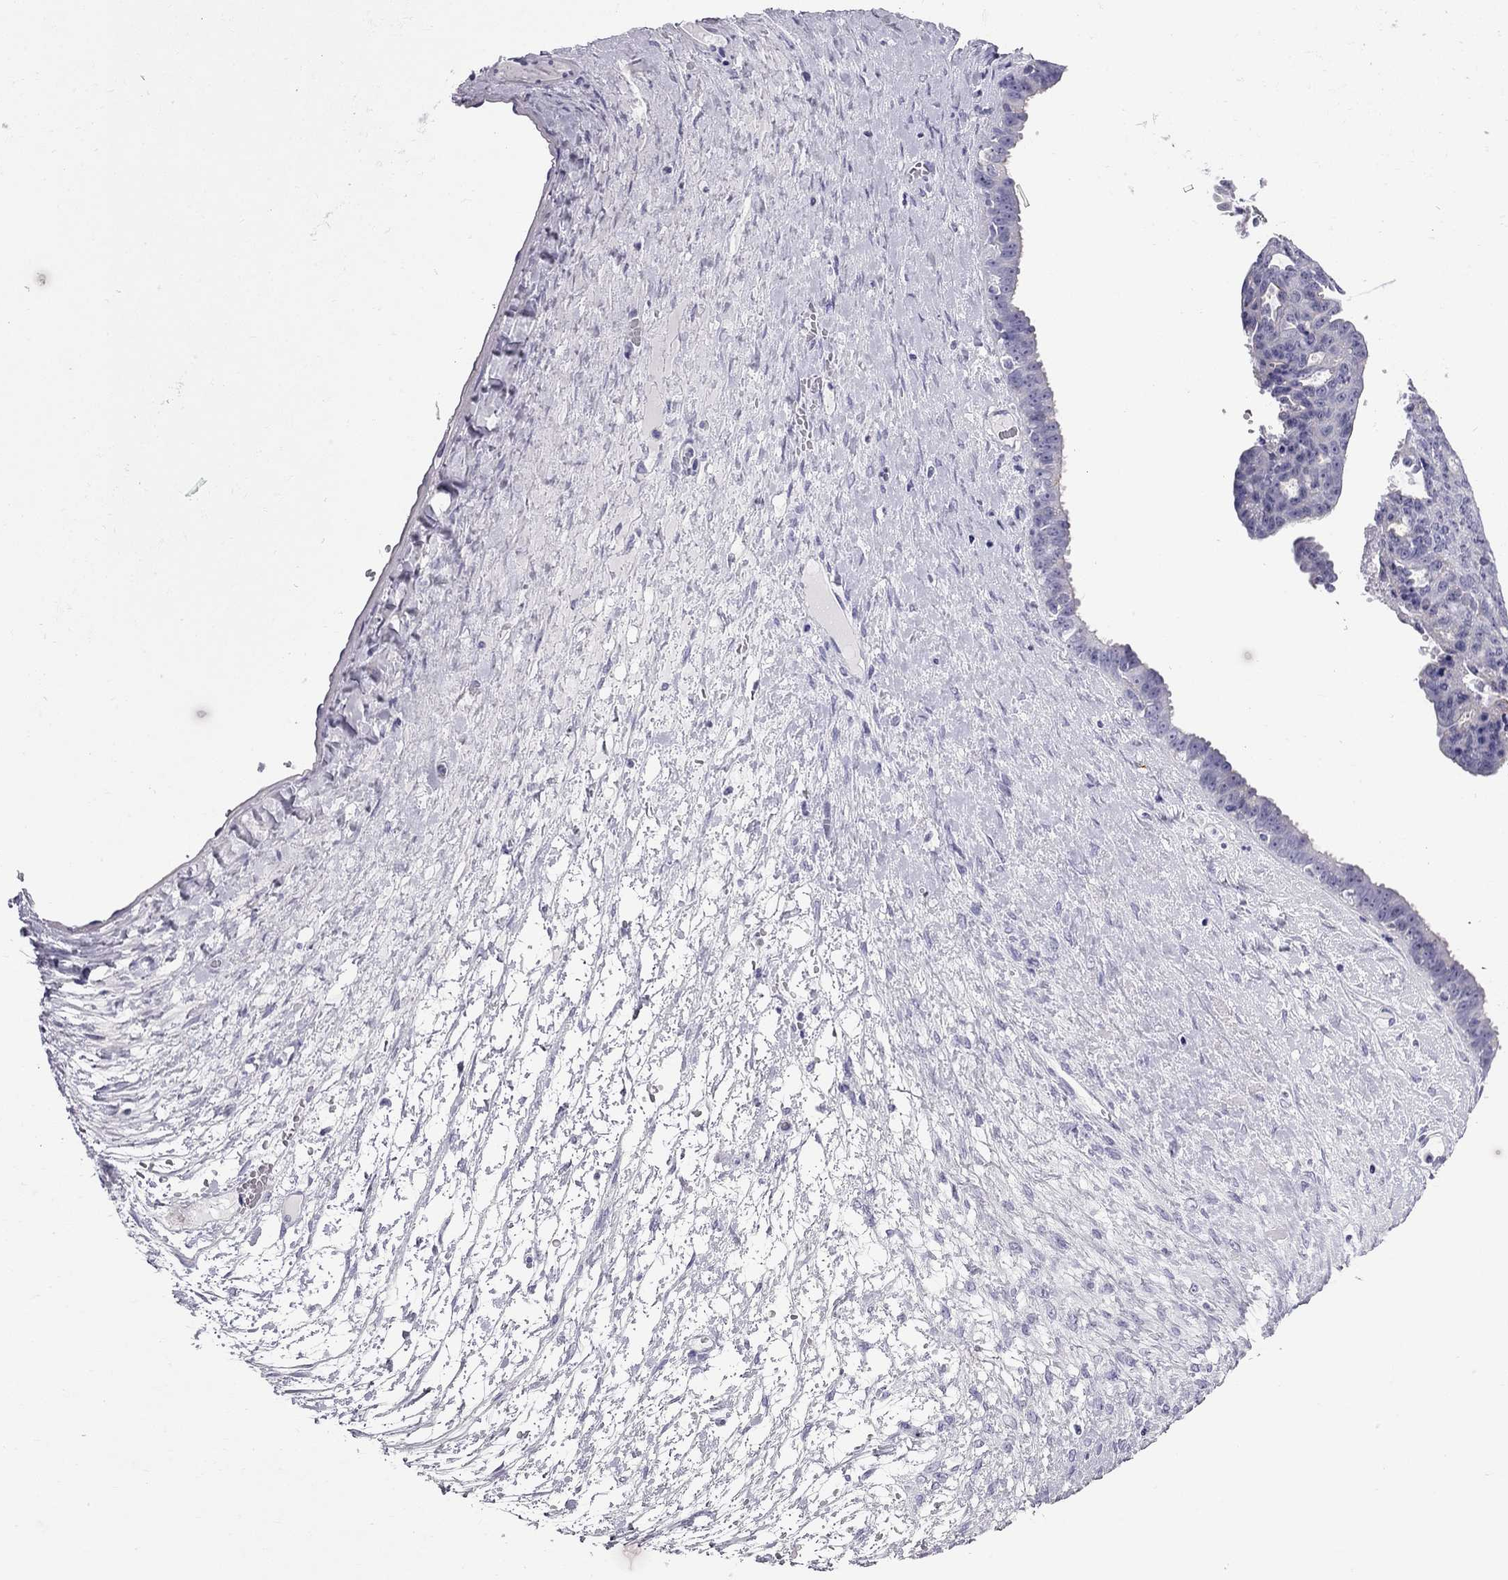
{"staining": {"intensity": "negative", "quantity": "none", "location": "none"}, "tissue": "ovarian cancer", "cell_type": "Tumor cells", "image_type": "cancer", "snomed": [{"axis": "morphology", "description": "Cystadenocarcinoma, serous, NOS"}, {"axis": "topography", "description": "Ovary"}], "caption": "This is an immunohistochemistry image of ovarian cancer (serous cystadenocarcinoma). There is no staining in tumor cells.", "gene": "GJA8", "patient": {"sex": "female", "age": 71}}